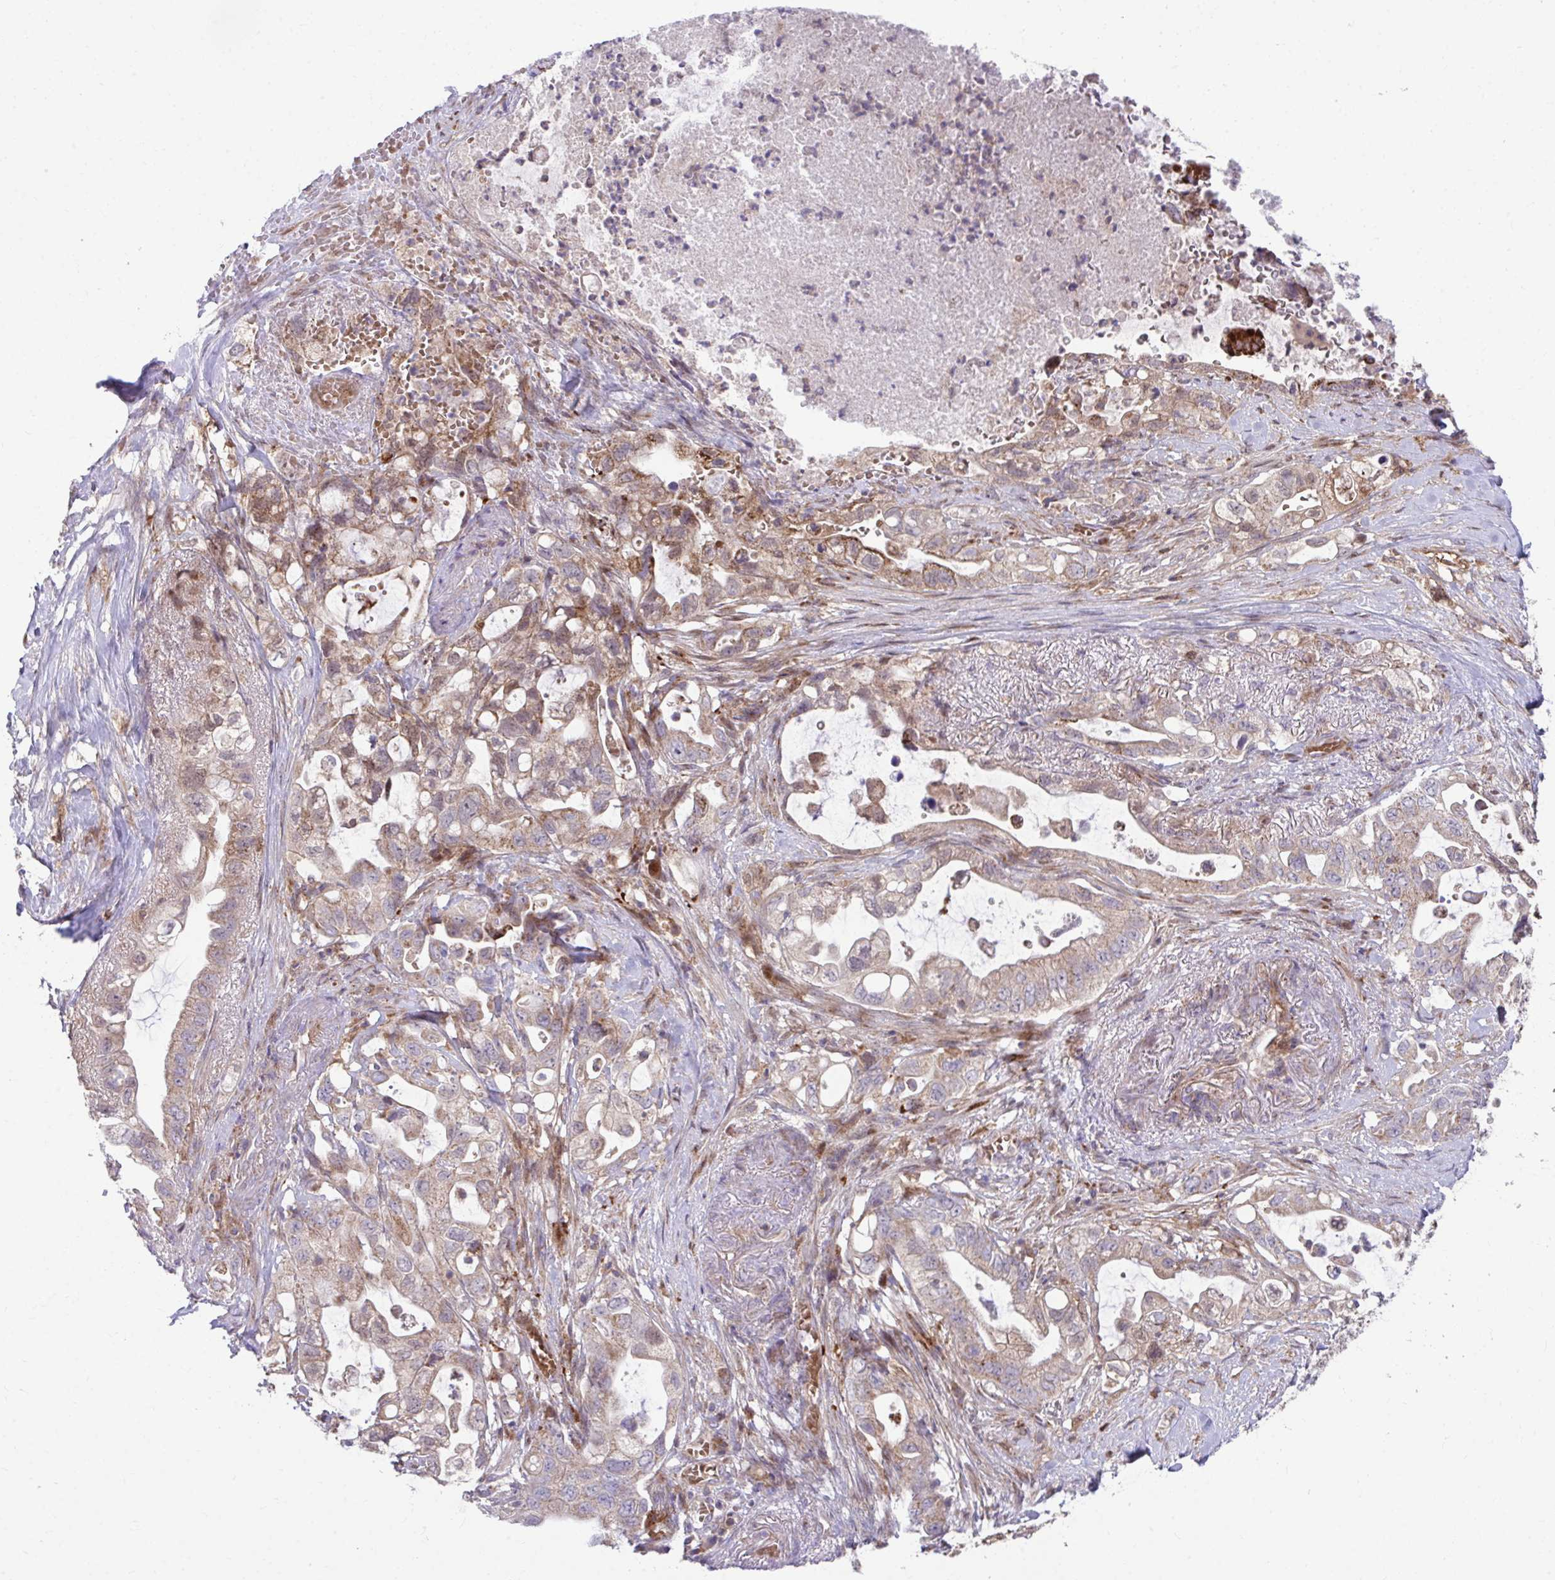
{"staining": {"intensity": "moderate", "quantity": ">75%", "location": "cytoplasmic/membranous"}, "tissue": "pancreatic cancer", "cell_type": "Tumor cells", "image_type": "cancer", "snomed": [{"axis": "morphology", "description": "Adenocarcinoma, NOS"}, {"axis": "topography", "description": "Pancreas"}], "caption": "Pancreatic cancer stained with DAB (3,3'-diaminobenzidine) immunohistochemistry reveals medium levels of moderate cytoplasmic/membranous staining in approximately >75% of tumor cells. (brown staining indicates protein expression, while blue staining denotes nuclei).", "gene": "C16orf54", "patient": {"sex": "female", "age": 72}}